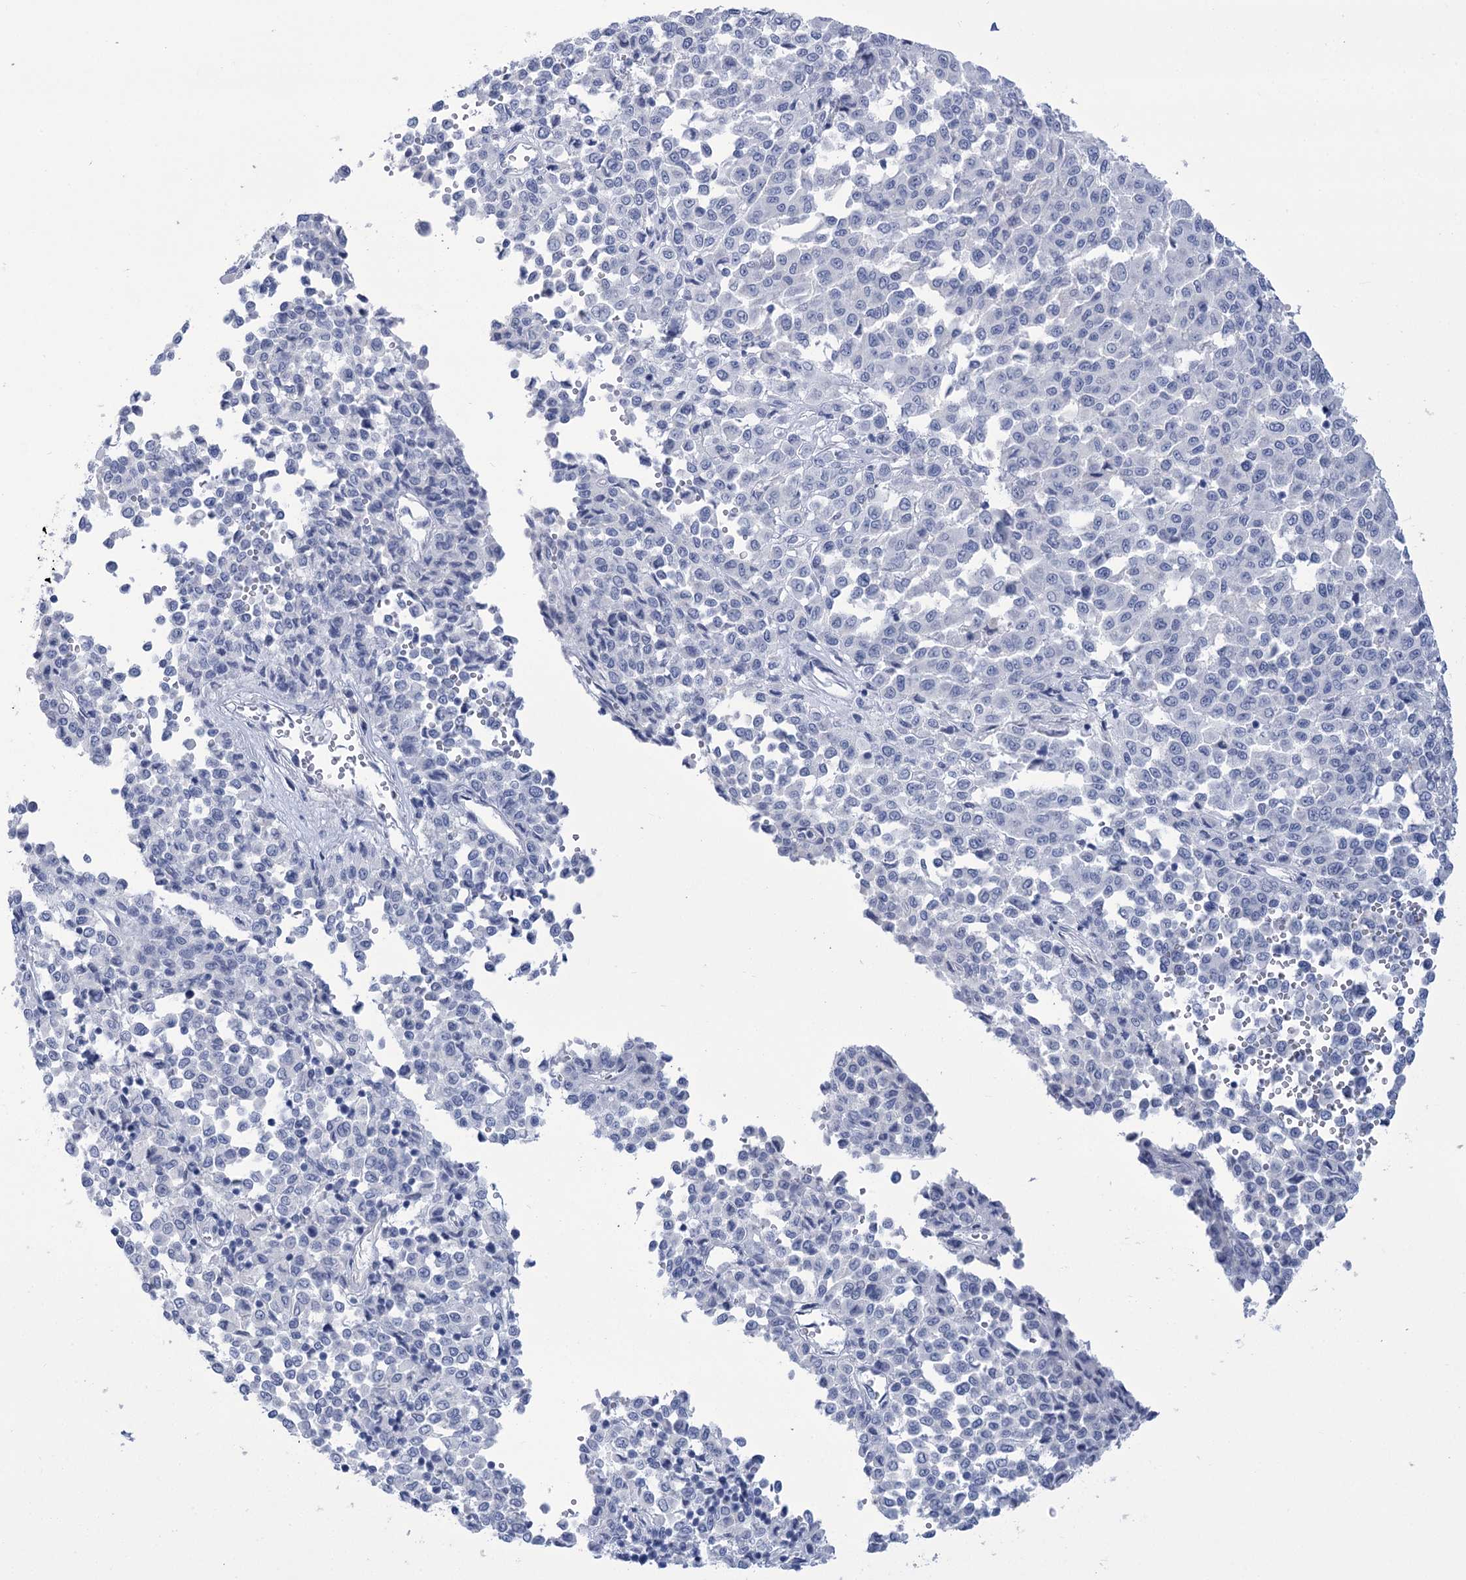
{"staining": {"intensity": "negative", "quantity": "none", "location": "none"}, "tissue": "melanoma", "cell_type": "Tumor cells", "image_type": "cancer", "snomed": [{"axis": "morphology", "description": "Malignant melanoma, Metastatic site"}, {"axis": "topography", "description": "Pancreas"}], "caption": "Immunohistochemical staining of human melanoma exhibits no significant staining in tumor cells.", "gene": "PBLD", "patient": {"sex": "female", "age": 30}}